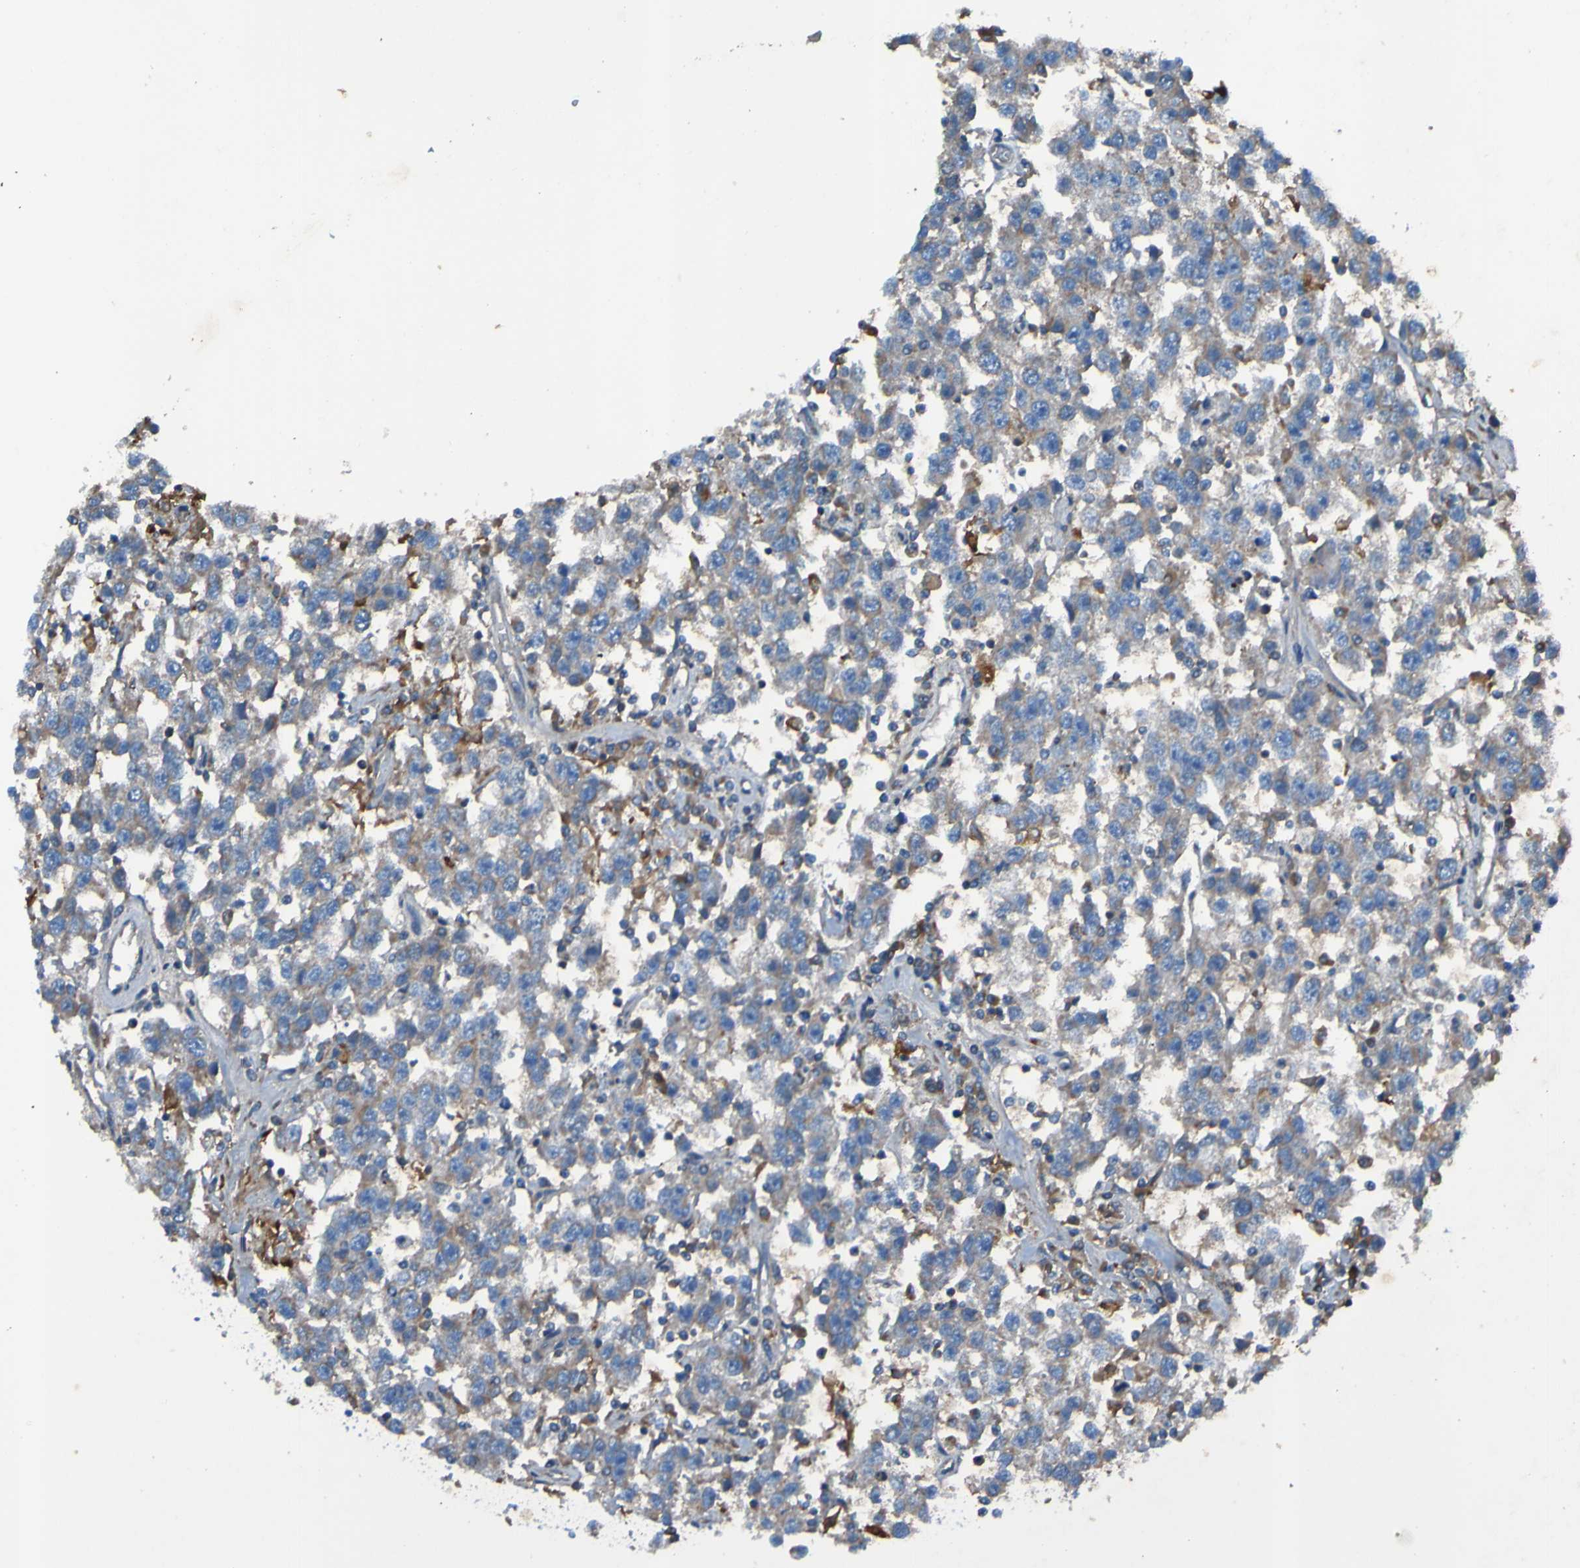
{"staining": {"intensity": "weak", "quantity": ">75%", "location": "cytoplasmic/membranous"}, "tissue": "testis cancer", "cell_type": "Tumor cells", "image_type": "cancer", "snomed": [{"axis": "morphology", "description": "Seminoma, NOS"}, {"axis": "topography", "description": "Testis"}], "caption": "This histopathology image exhibits immunohistochemistry (IHC) staining of human testis cancer (seminoma), with low weak cytoplasmic/membranous positivity in approximately >75% of tumor cells.", "gene": "RAB5B", "patient": {"sex": "male", "age": 41}}